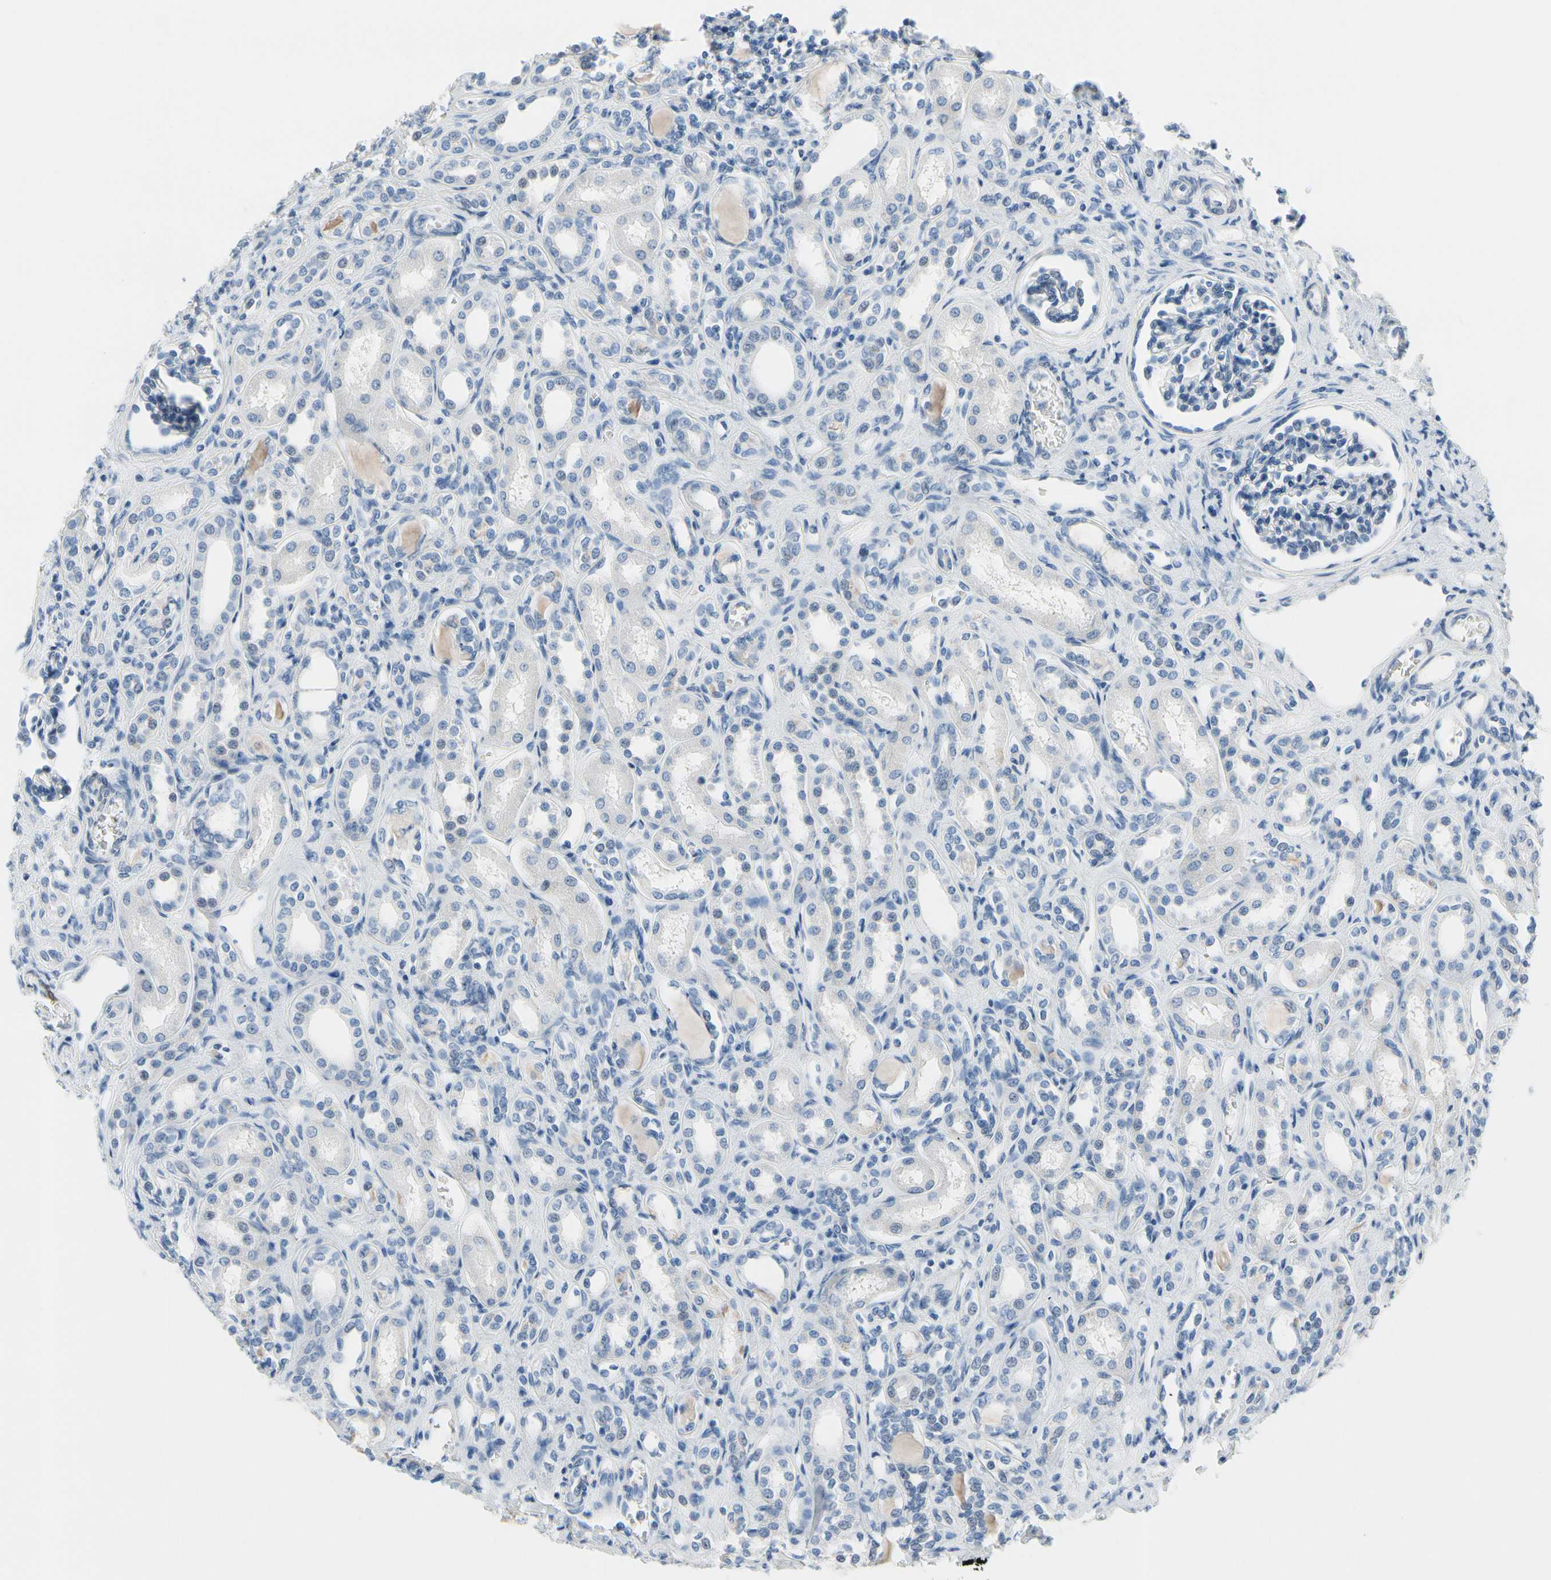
{"staining": {"intensity": "negative", "quantity": "none", "location": "none"}, "tissue": "kidney", "cell_type": "Cells in glomeruli", "image_type": "normal", "snomed": [{"axis": "morphology", "description": "Normal tissue, NOS"}, {"axis": "topography", "description": "Kidney"}], "caption": "This is an immunohistochemistry photomicrograph of normal kidney. There is no positivity in cells in glomeruli.", "gene": "MUC5B", "patient": {"sex": "male", "age": 7}}